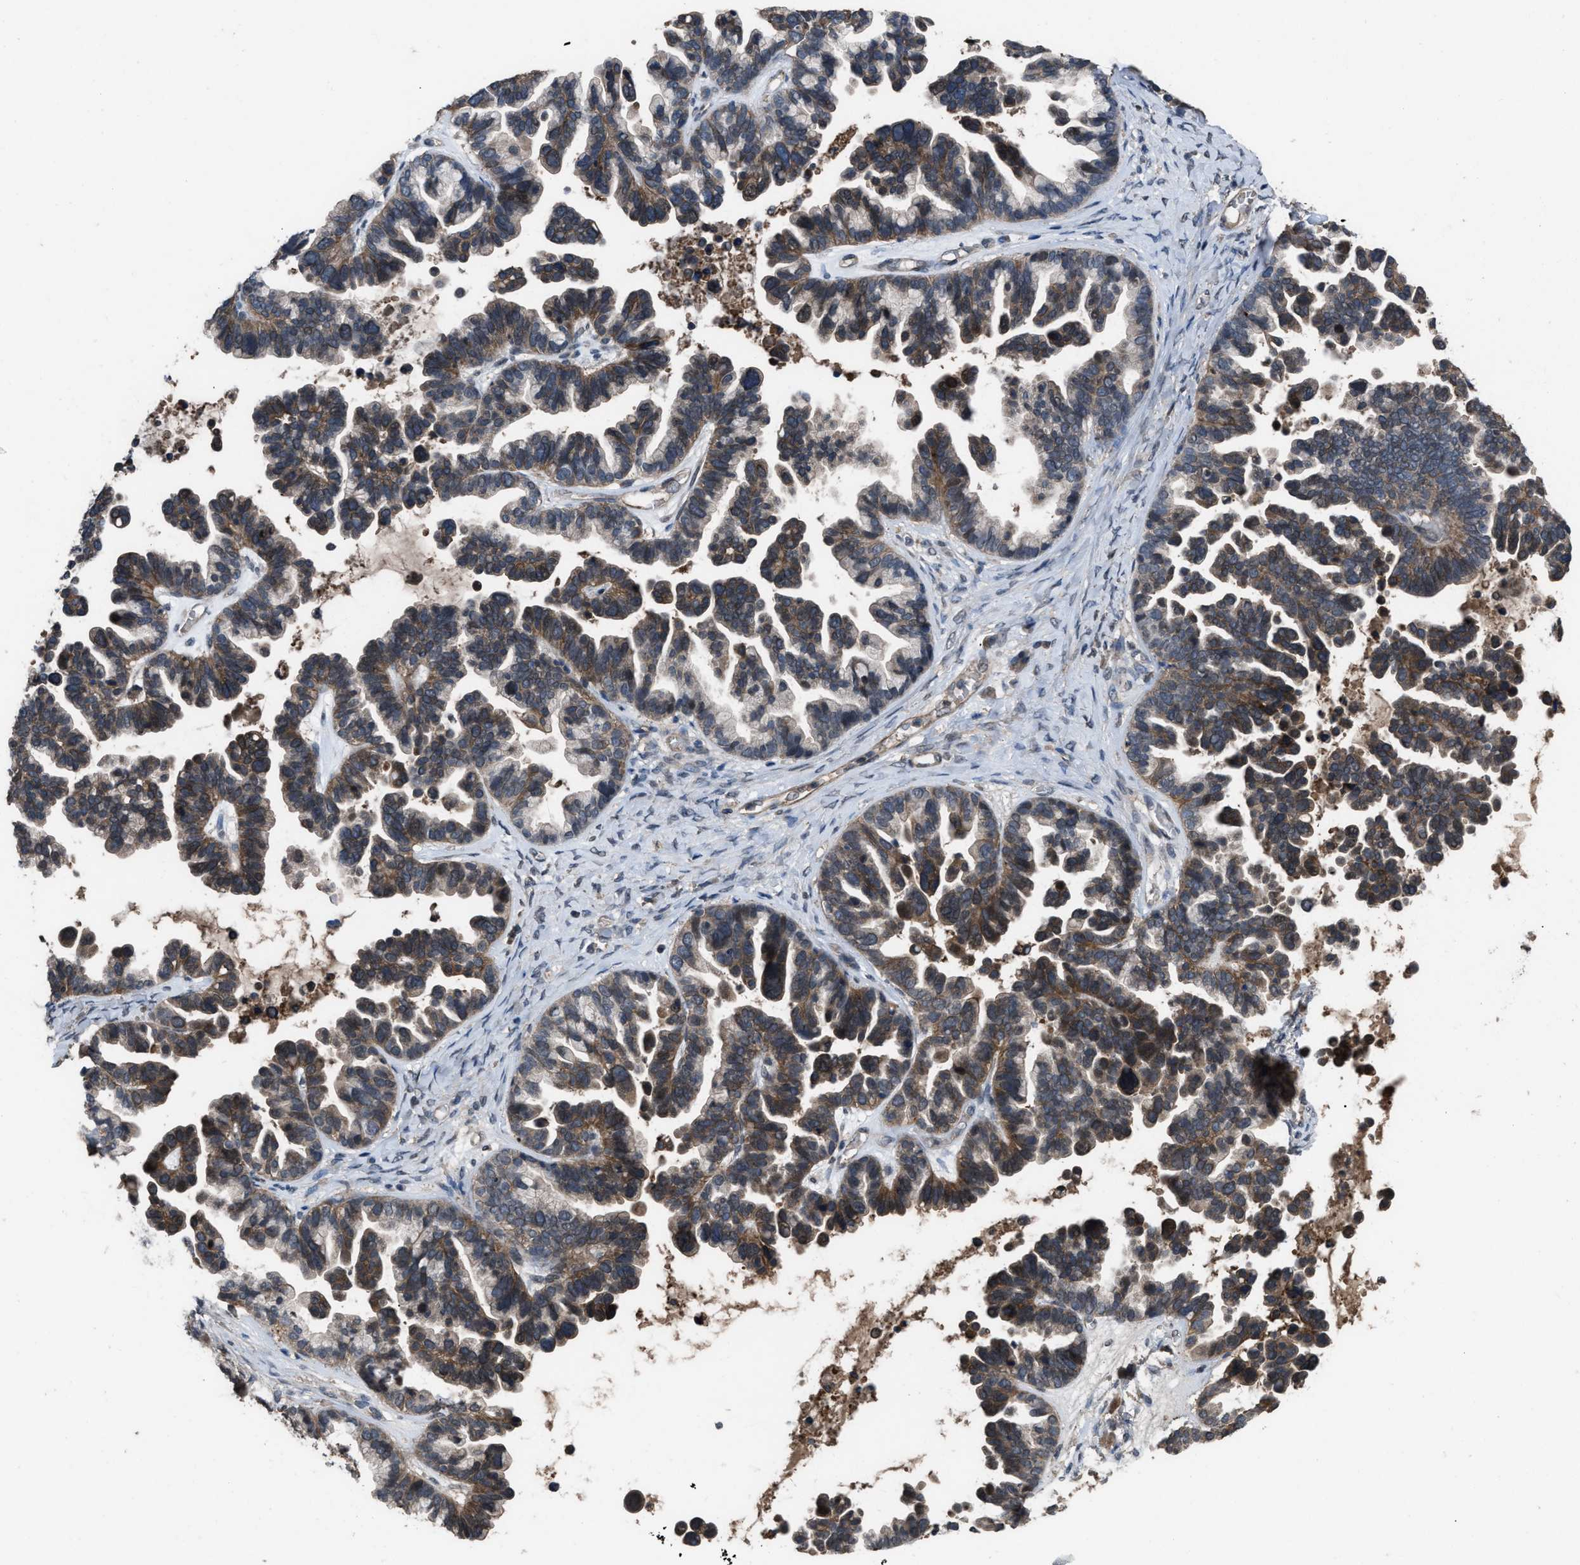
{"staining": {"intensity": "moderate", "quantity": ">75%", "location": "cytoplasmic/membranous"}, "tissue": "ovarian cancer", "cell_type": "Tumor cells", "image_type": "cancer", "snomed": [{"axis": "morphology", "description": "Cystadenocarcinoma, serous, NOS"}, {"axis": "topography", "description": "Ovary"}], "caption": "An IHC photomicrograph of neoplastic tissue is shown. Protein staining in brown labels moderate cytoplasmic/membranous positivity in serous cystadenocarcinoma (ovarian) within tumor cells.", "gene": "UTRN", "patient": {"sex": "female", "age": 56}}